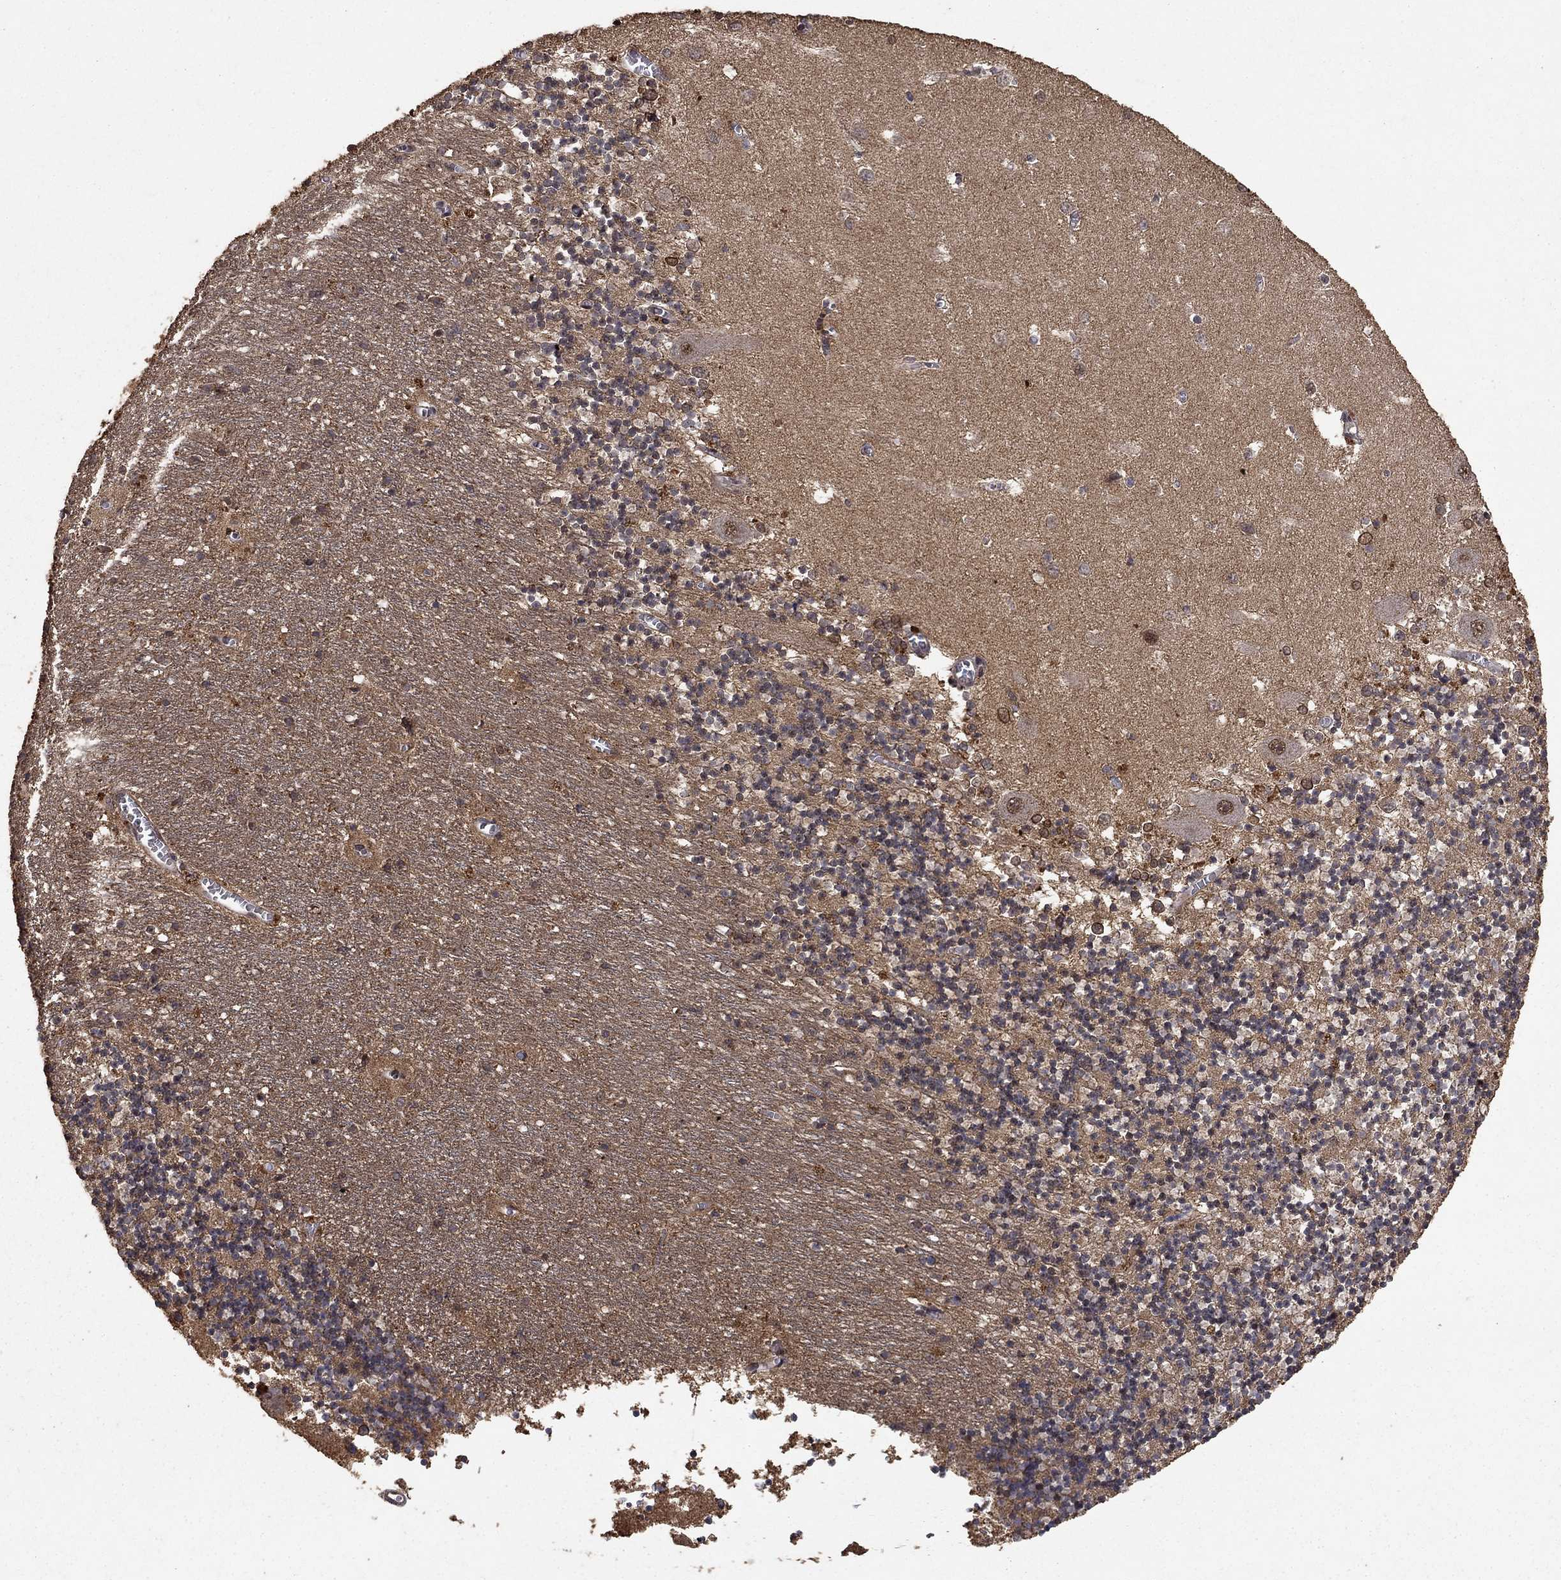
{"staining": {"intensity": "negative", "quantity": "none", "location": "none"}, "tissue": "cerebellum", "cell_type": "Cells in granular layer", "image_type": "normal", "snomed": [{"axis": "morphology", "description": "Normal tissue, NOS"}, {"axis": "topography", "description": "Cerebellum"}], "caption": "A high-resolution micrograph shows immunohistochemistry (IHC) staining of normal cerebellum, which exhibits no significant expression in cells in granular layer.", "gene": "PRDM1", "patient": {"sex": "female", "age": 64}}